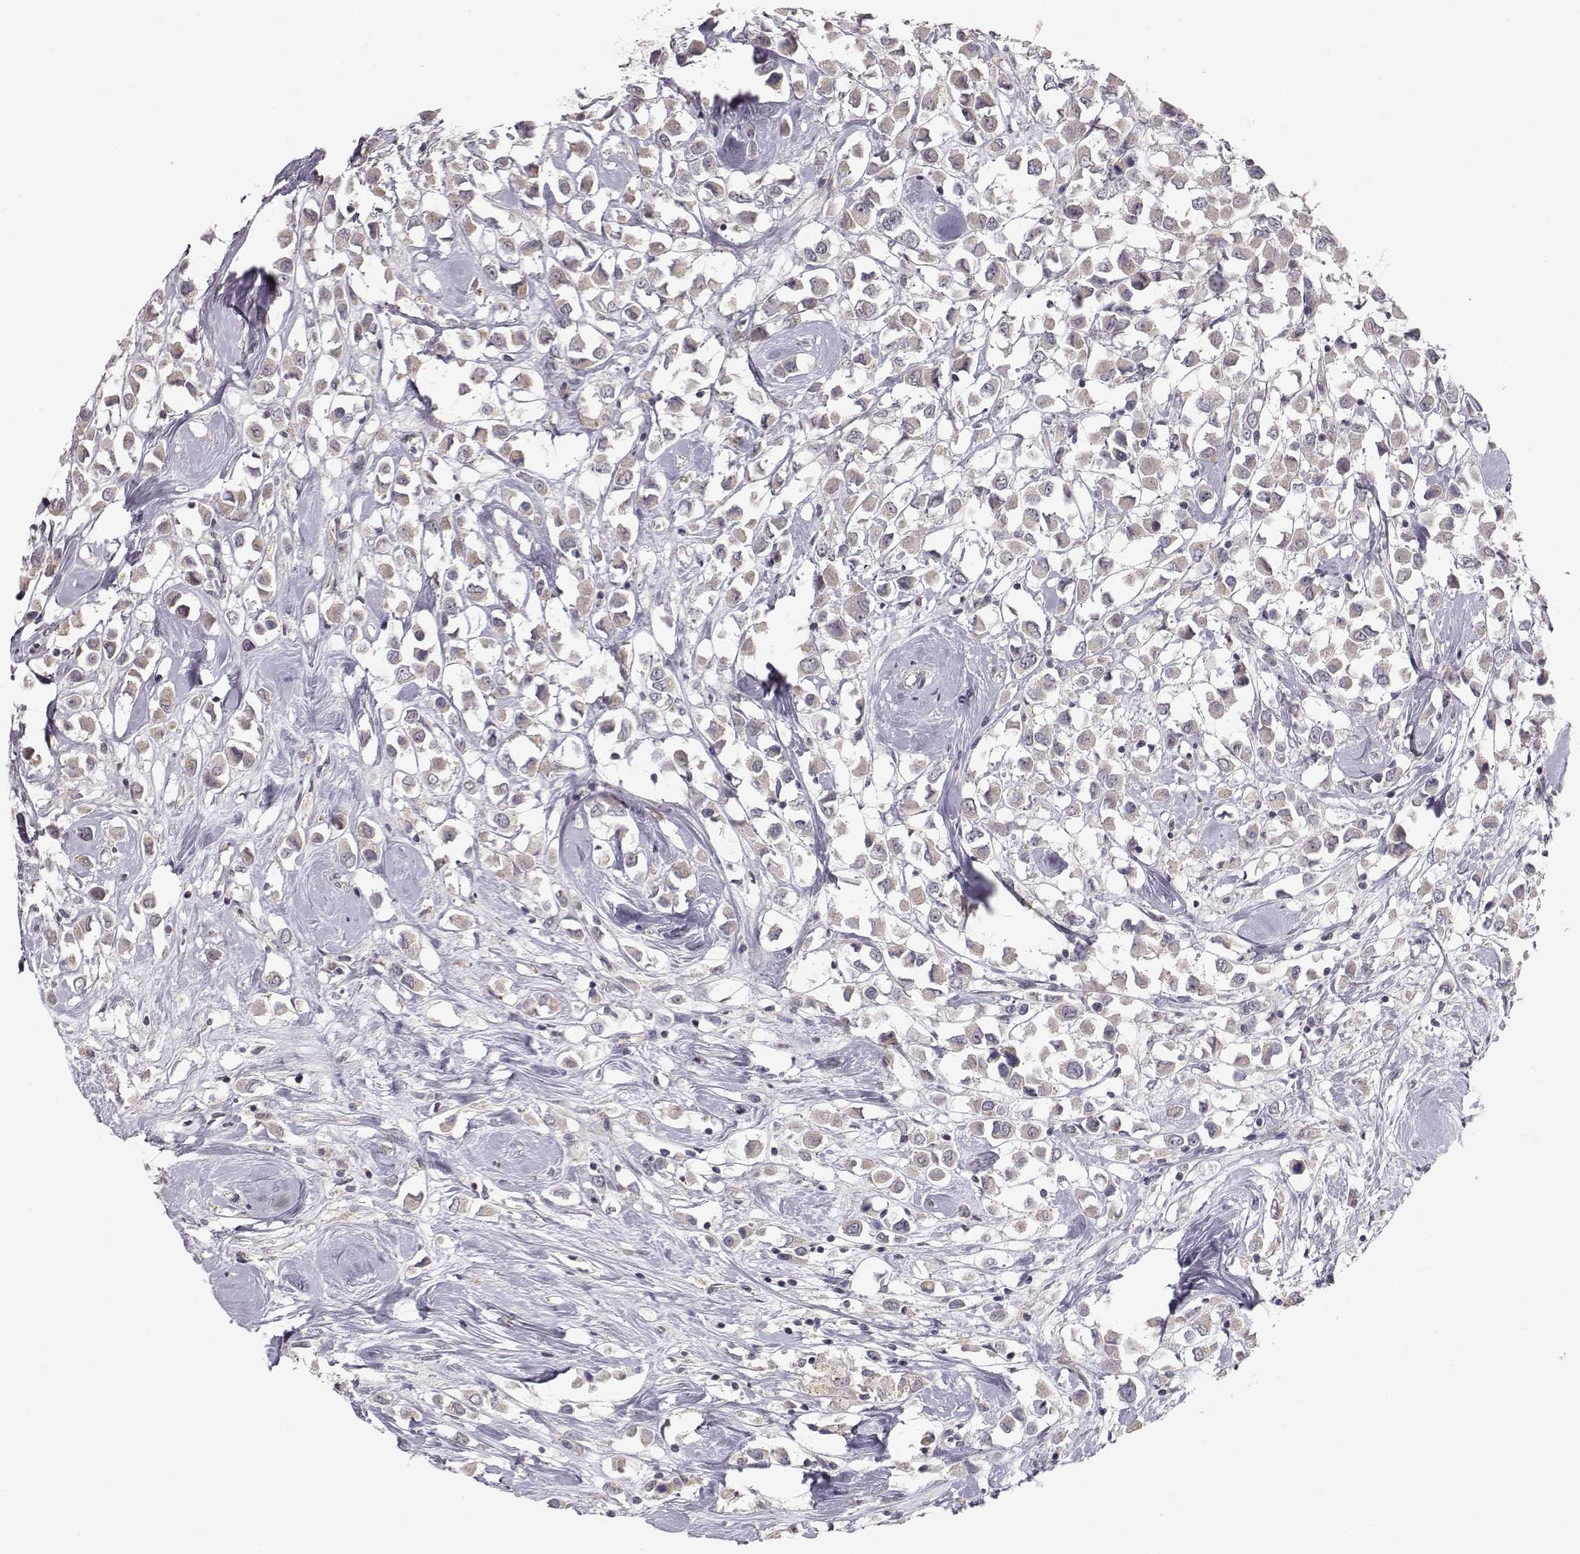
{"staining": {"intensity": "weak", "quantity": "<25%", "location": "cytoplasmic/membranous"}, "tissue": "breast cancer", "cell_type": "Tumor cells", "image_type": "cancer", "snomed": [{"axis": "morphology", "description": "Duct carcinoma"}, {"axis": "topography", "description": "Breast"}], "caption": "Invasive ductal carcinoma (breast) was stained to show a protein in brown. There is no significant expression in tumor cells.", "gene": "PNMT", "patient": {"sex": "female", "age": 61}}